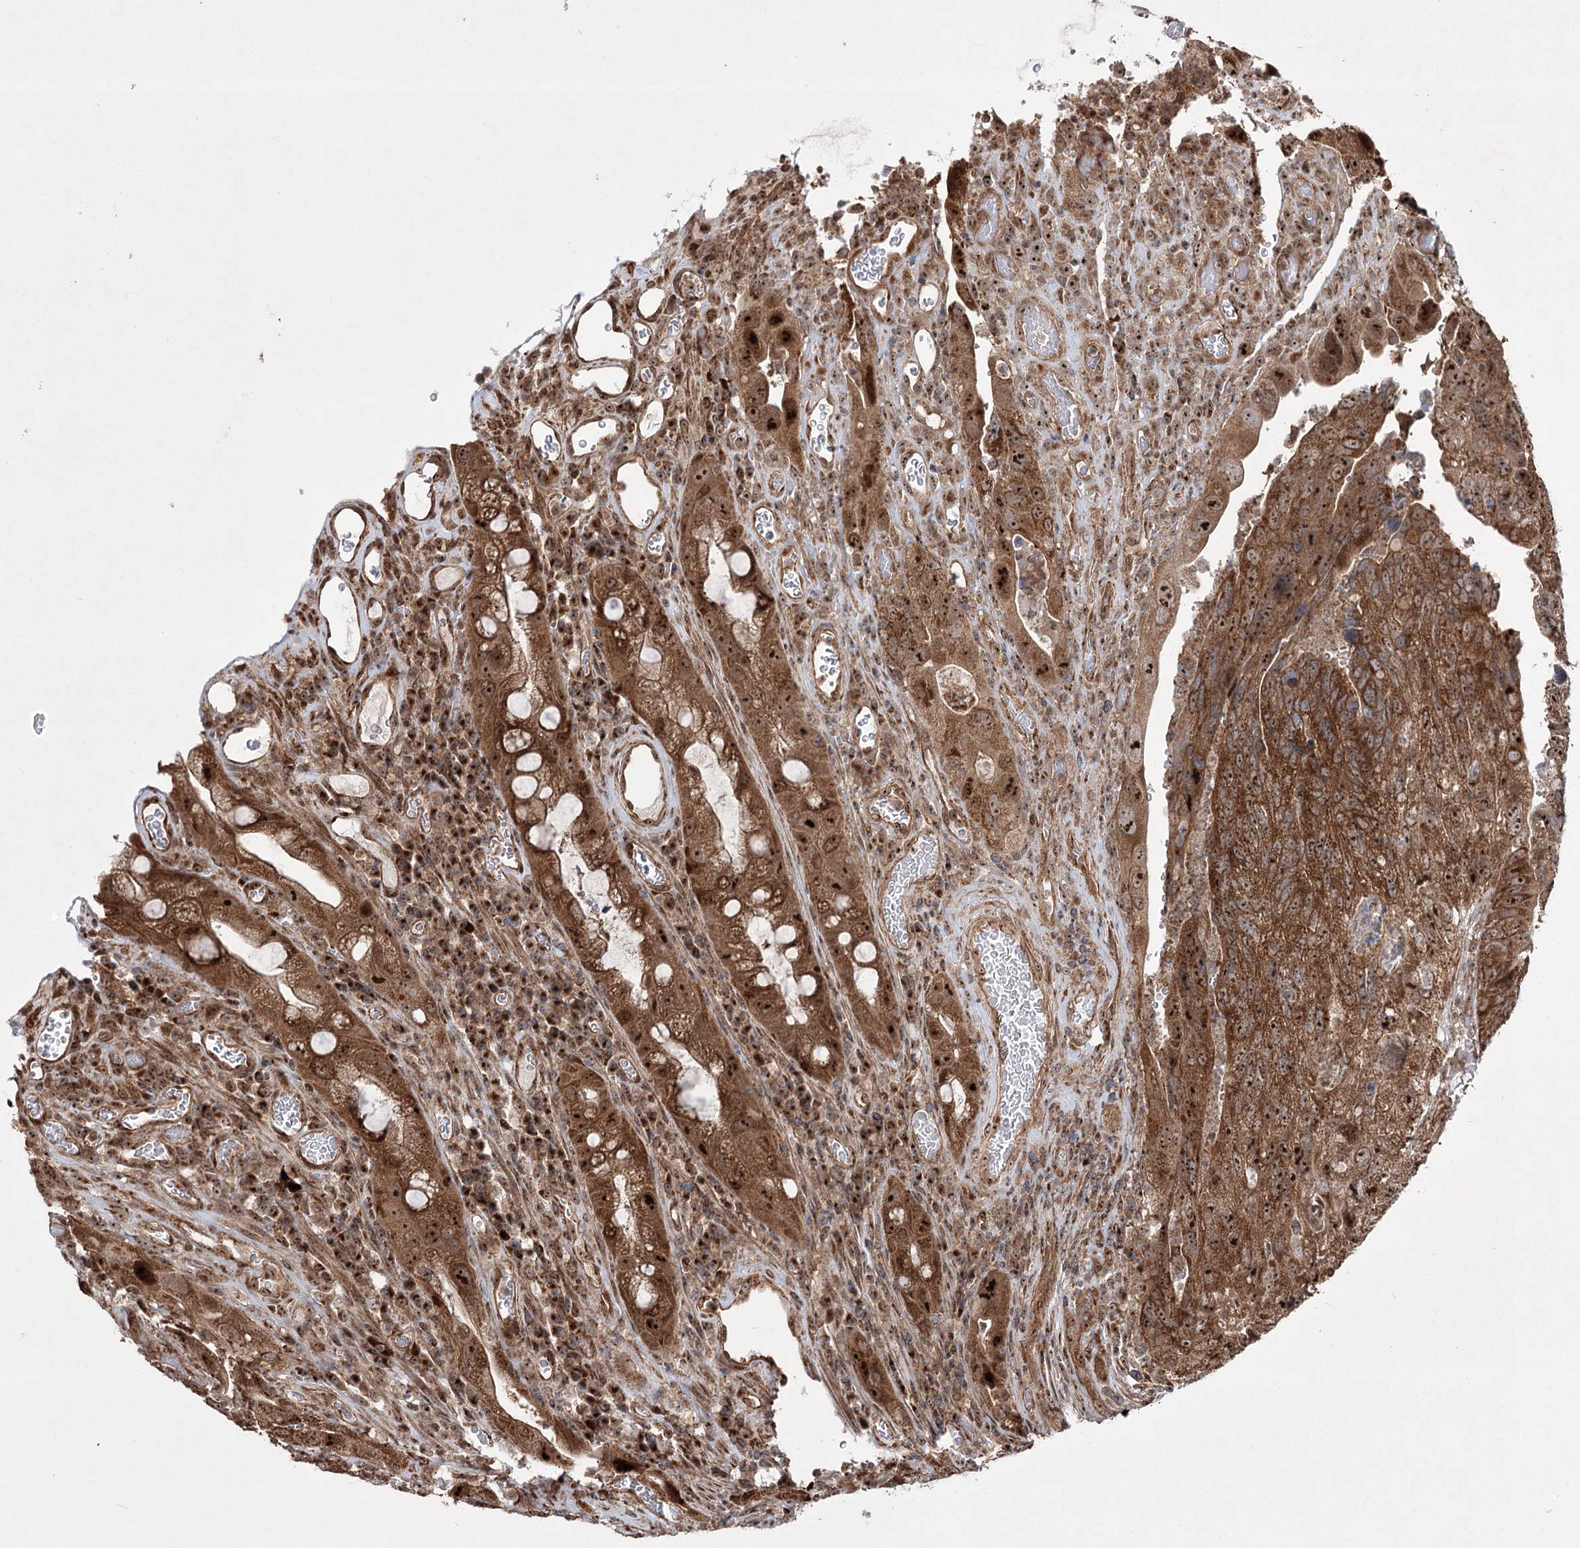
{"staining": {"intensity": "strong", "quantity": ">75%", "location": "cytoplasmic/membranous,nuclear"}, "tissue": "colorectal cancer", "cell_type": "Tumor cells", "image_type": "cancer", "snomed": [{"axis": "morphology", "description": "Adenocarcinoma, NOS"}, {"axis": "topography", "description": "Rectum"}], "caption": "Protein staining displays strong cytoplasmic/membranous and nuclear staining in approximately >75% of tumor cells in adenocarcinoma (colorectal).", "gene": "SERINC5", "patient": {"sex": "male", "age": 63}}